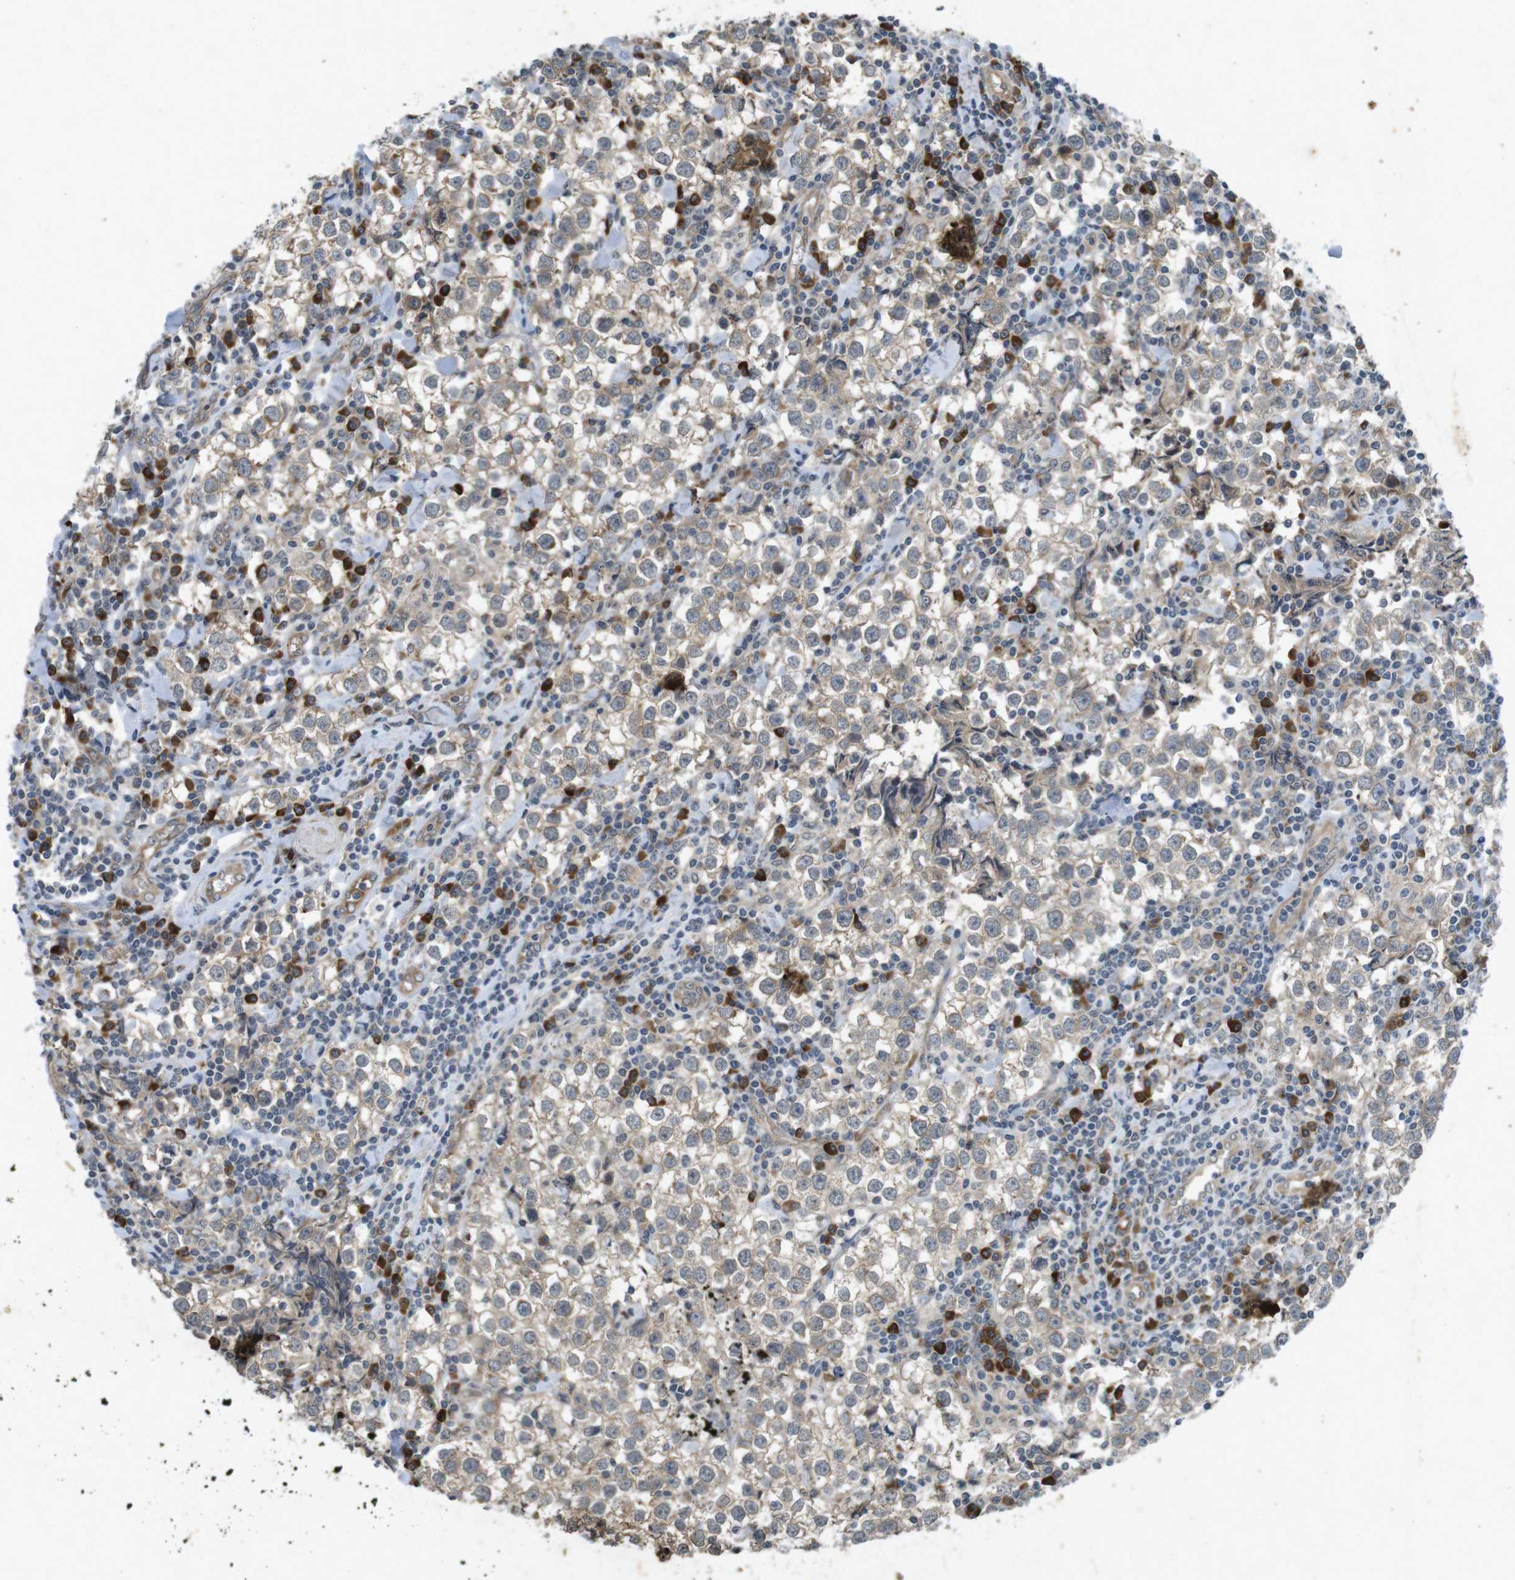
{"staining": {"intensity": "weak", "quantity": ">75%", "location": "cytoplasmic/membranous"}, "tissue": "testis cancer", "cell_type": "Tumor cells", "image_type": "cancer", "snomed": [{"axis": "morphology", "description": "Seminoma, NOS"}, {"axis": "morphology", "description": "Carcinoma, Embryonal, NOS"}, {"axis": "topography", "description": "Testis"}], "caption": "A histopathology image of testis seminoma stained for a protein displays weak cytoplasmic/membranous brown staining in tumor cells. (Stains: DAB in brown, nuclei in blue, Microscopy: brightfield microscopy at high magnification).", "gene": "FLCN", "patient": {"sex": "male", "age": 36}}